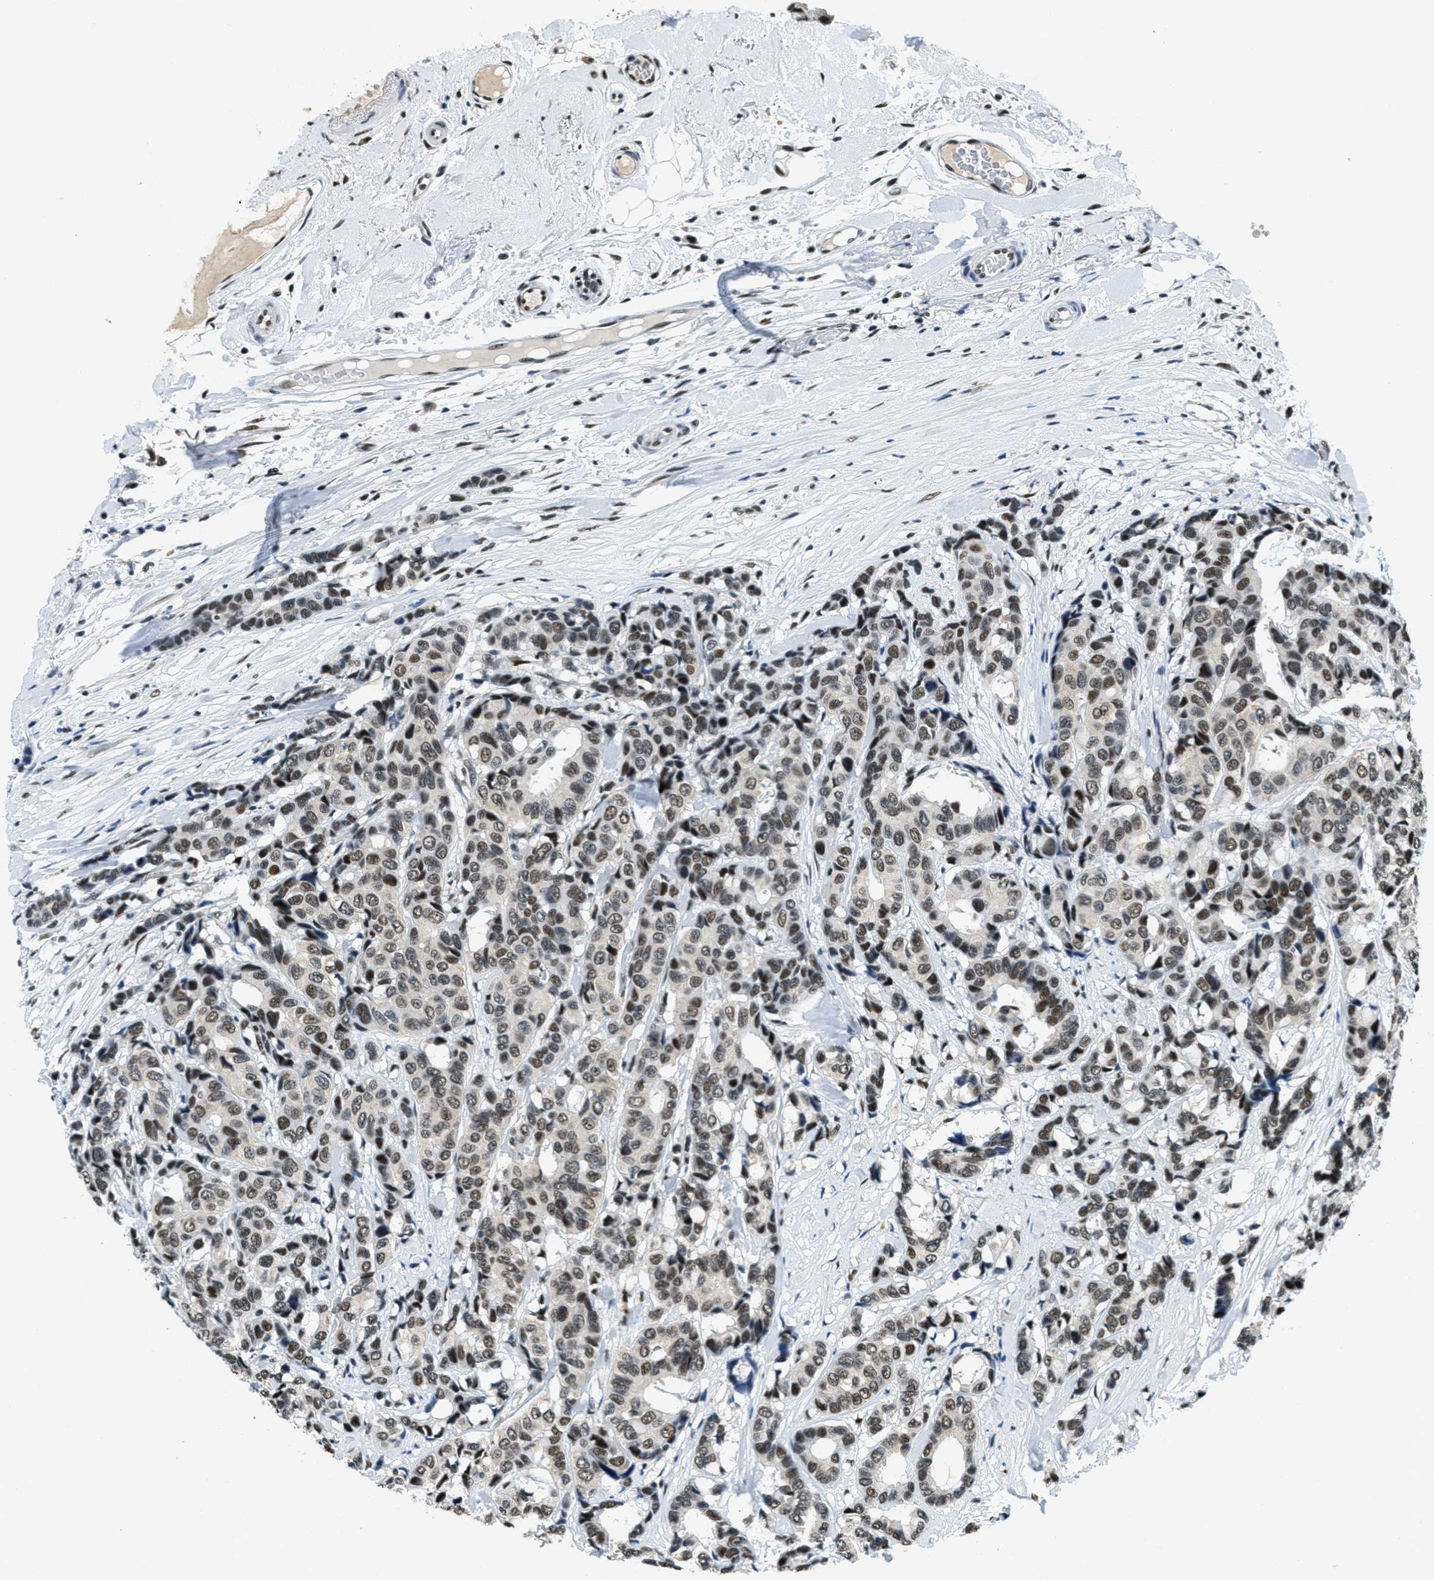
{"staining": {"intensity": "moderate", "quantity": ">75%", "location": "nuclear"}, "tissue": "breast cancer", "cell_type": "Tumor cells", "image_type": "cancer", "snomed": [{"axis": "morphology", "description": "Duct carcinoma"}, {"axis": "topography", "description": "Breast"}], "caption": "An image of breast intraductal carcinoma stained for a protein displays moderate nuclear brown staining in tumor cells.", "gene": "SSB", "patient": {"sex": "female", "age": 87}}